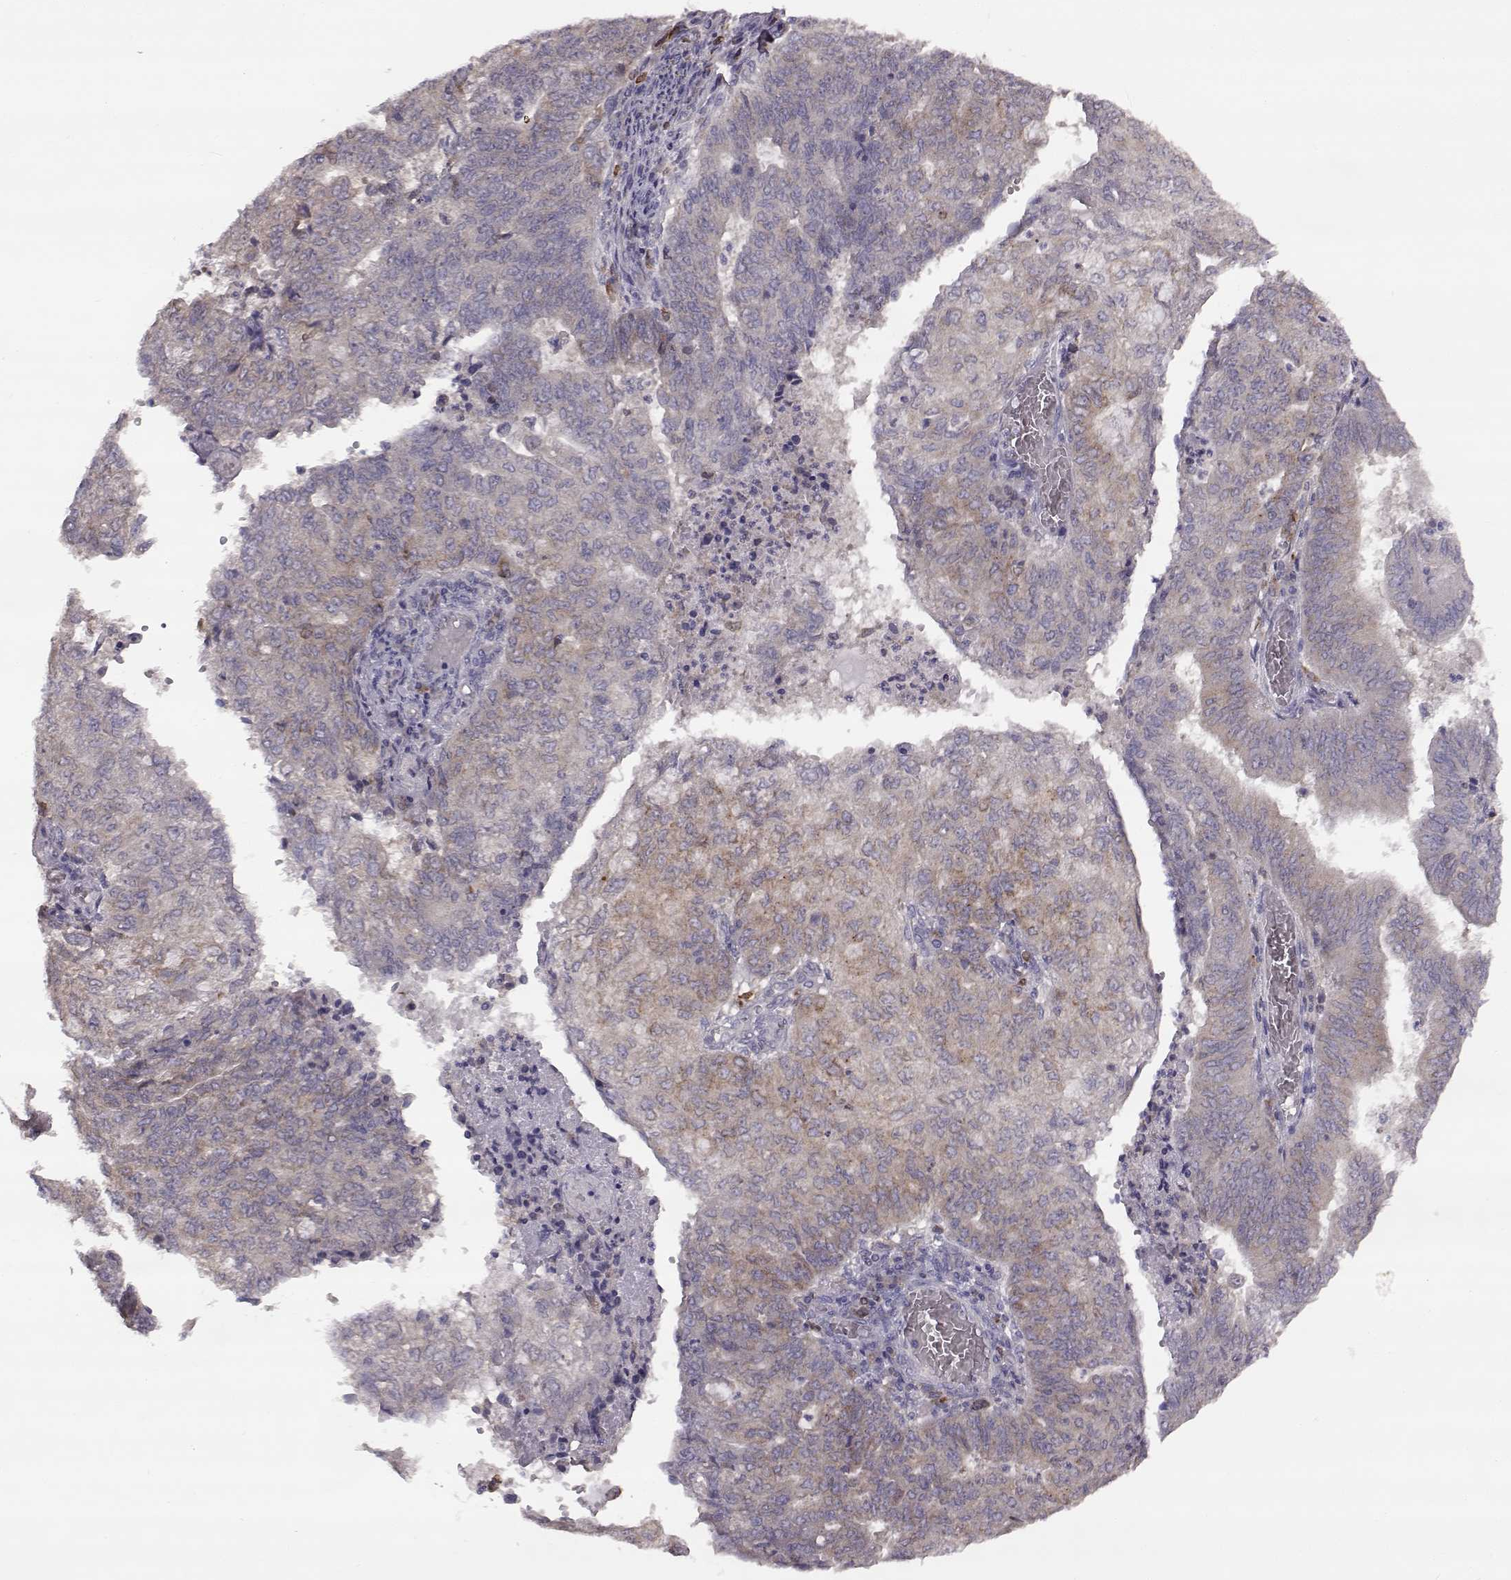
{"staining": {"intensity": "weak", "quantity": ">75%", "location": "cytoplasmic/membranous"}, "tissue": "endometrial cancer", "cell_type": "Tumor cells", "image_type": "cancer", "snomed": [{"axis": "morphology", "description": "Adenocarcinoma, NOS"}, {"axis": "topography", "description": "Endometrium"}], "caption": "Adenocarcinoma (endometrial) stained with immunohistochemistry reveals weak cytoplasmic/membranous positivity in approximately >75% of tumor cells. Using DAB (brown) and hematoxylin (blue) stains, captured at high magnification using brightfield microscopy.", "gene": "SPAG17", "patient": {"sex": "female", "age": 82}}